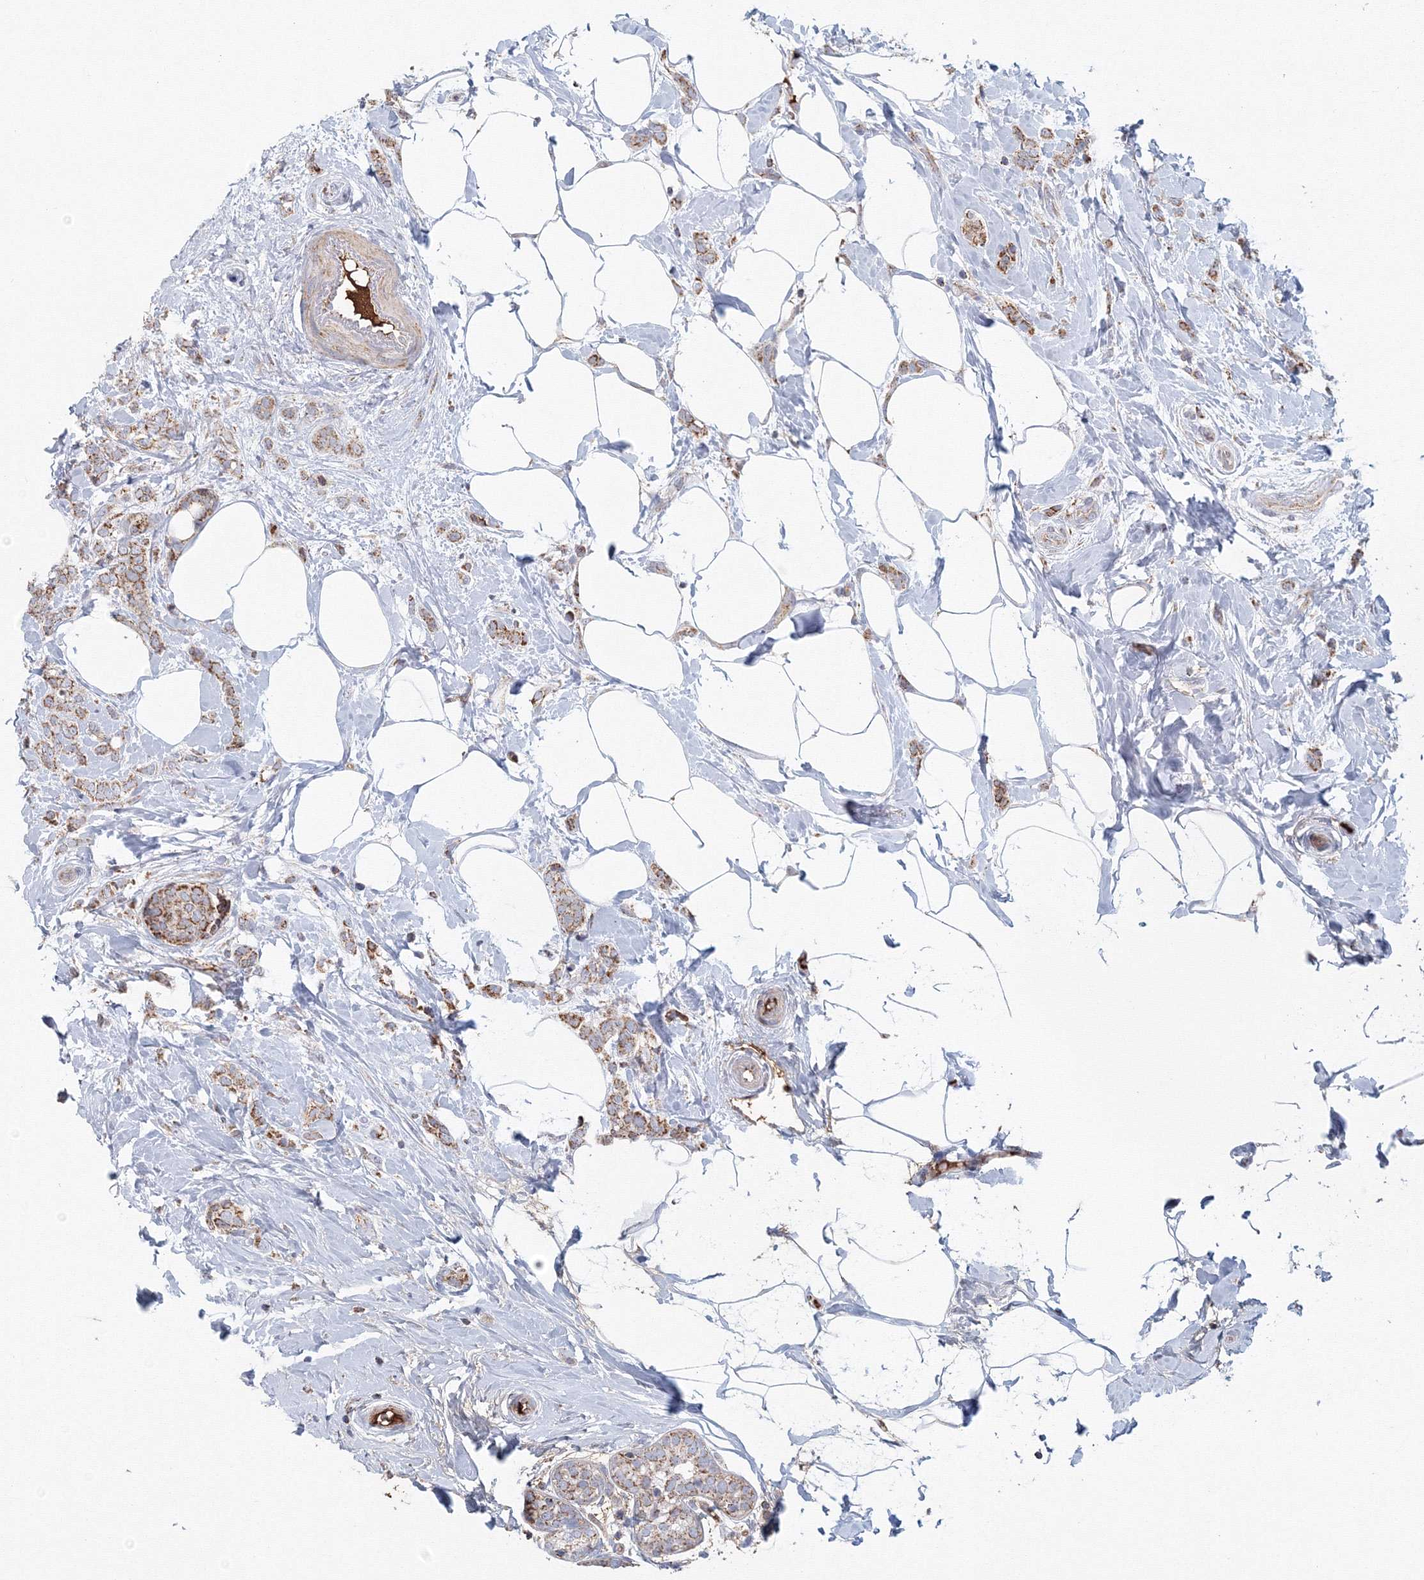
{"staining": {"intensity": "moderate", "quantity": ">75%", "location": "cytoplasmic/membranous"}, "tissue": "breast cancer", "cell_type": "Tumor cells", "image_type": "cancer", "snomed": [{"axis": "morphology", "description": "Lobular carcinoma, in situ"}, {"axis": "morphology", "description": "Lobular carcinoma"}, {"axis": "topography", "description": "Breast"}], "caption": "Human breast cancer (lobular carcinoma) stained for a protein (brown) exhibits moderate cytoplasmic/membranous positive expression in approximately >75% of tumor cells.", "gene": "GRPEL1", "patient": {"sex": "female", "age": 41}}